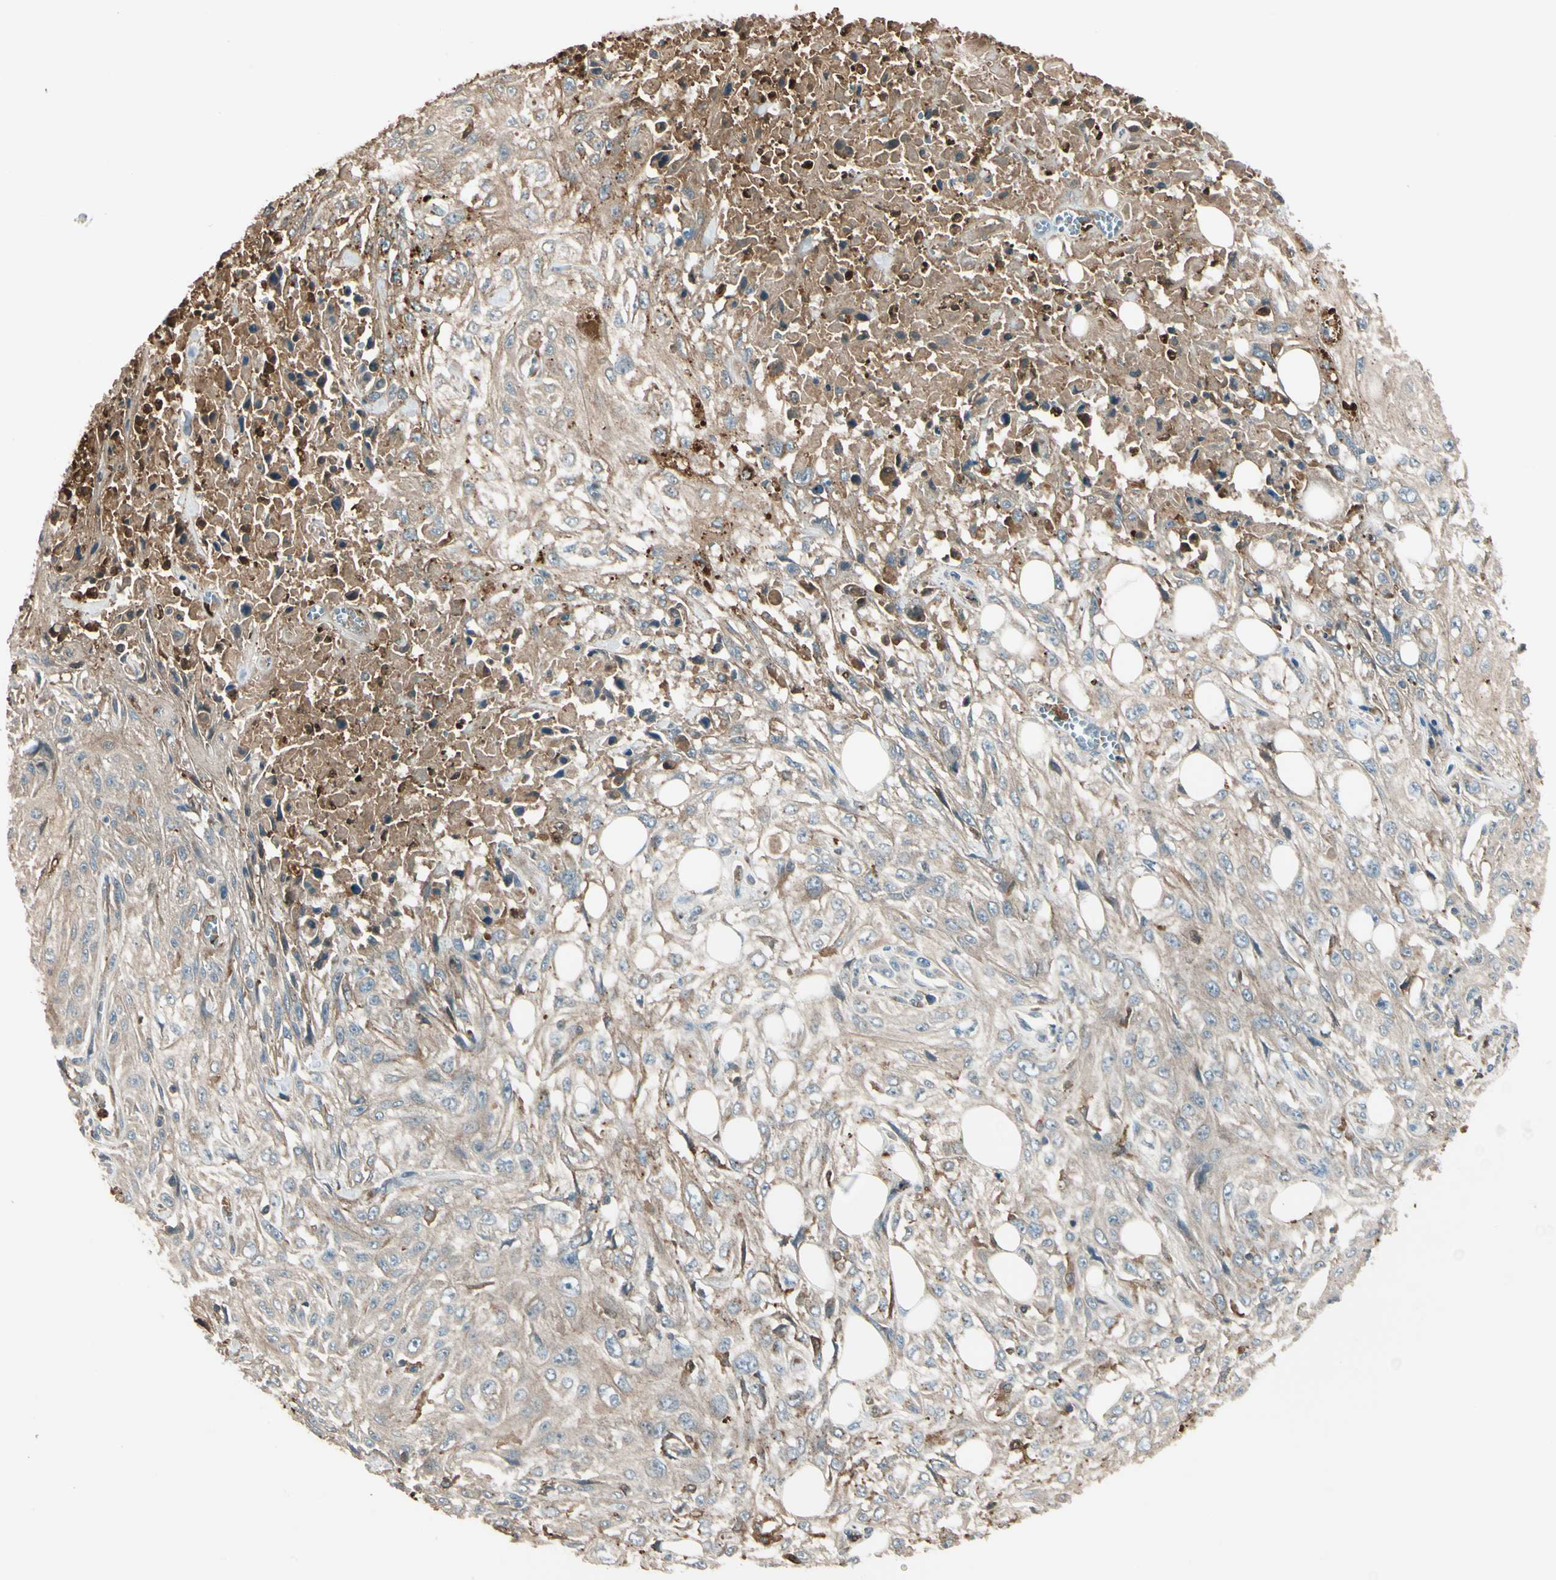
{"staining": {"intensity": "weak", "quantity": "25%-75%", "location": "cytoplasmic/membranous"}, "tissue": "skin cancer", "cell_type": "Tumor cells", "image_type": "cancer", "snomed": [{"axis": "morphology", "description": "Squamous cell carcinoma, NOS"}, {"axis": "morphology", "description": "Squamous cell carcinoma, metastatic, NOS"}, {"axis": "topography", "description": "Skin"}, {"axis": "topography", "description": "Lymph node"}], "caption": "IHC (DAB (3,3'-diaminobenzidine)) staining of skin cancer demonstrates weak cytoplasmic/membranous protein positivity in approximately 25%-75% of tumor cells.", "gene": "STX11", "patient": {"sex": "male", "age": 75}}